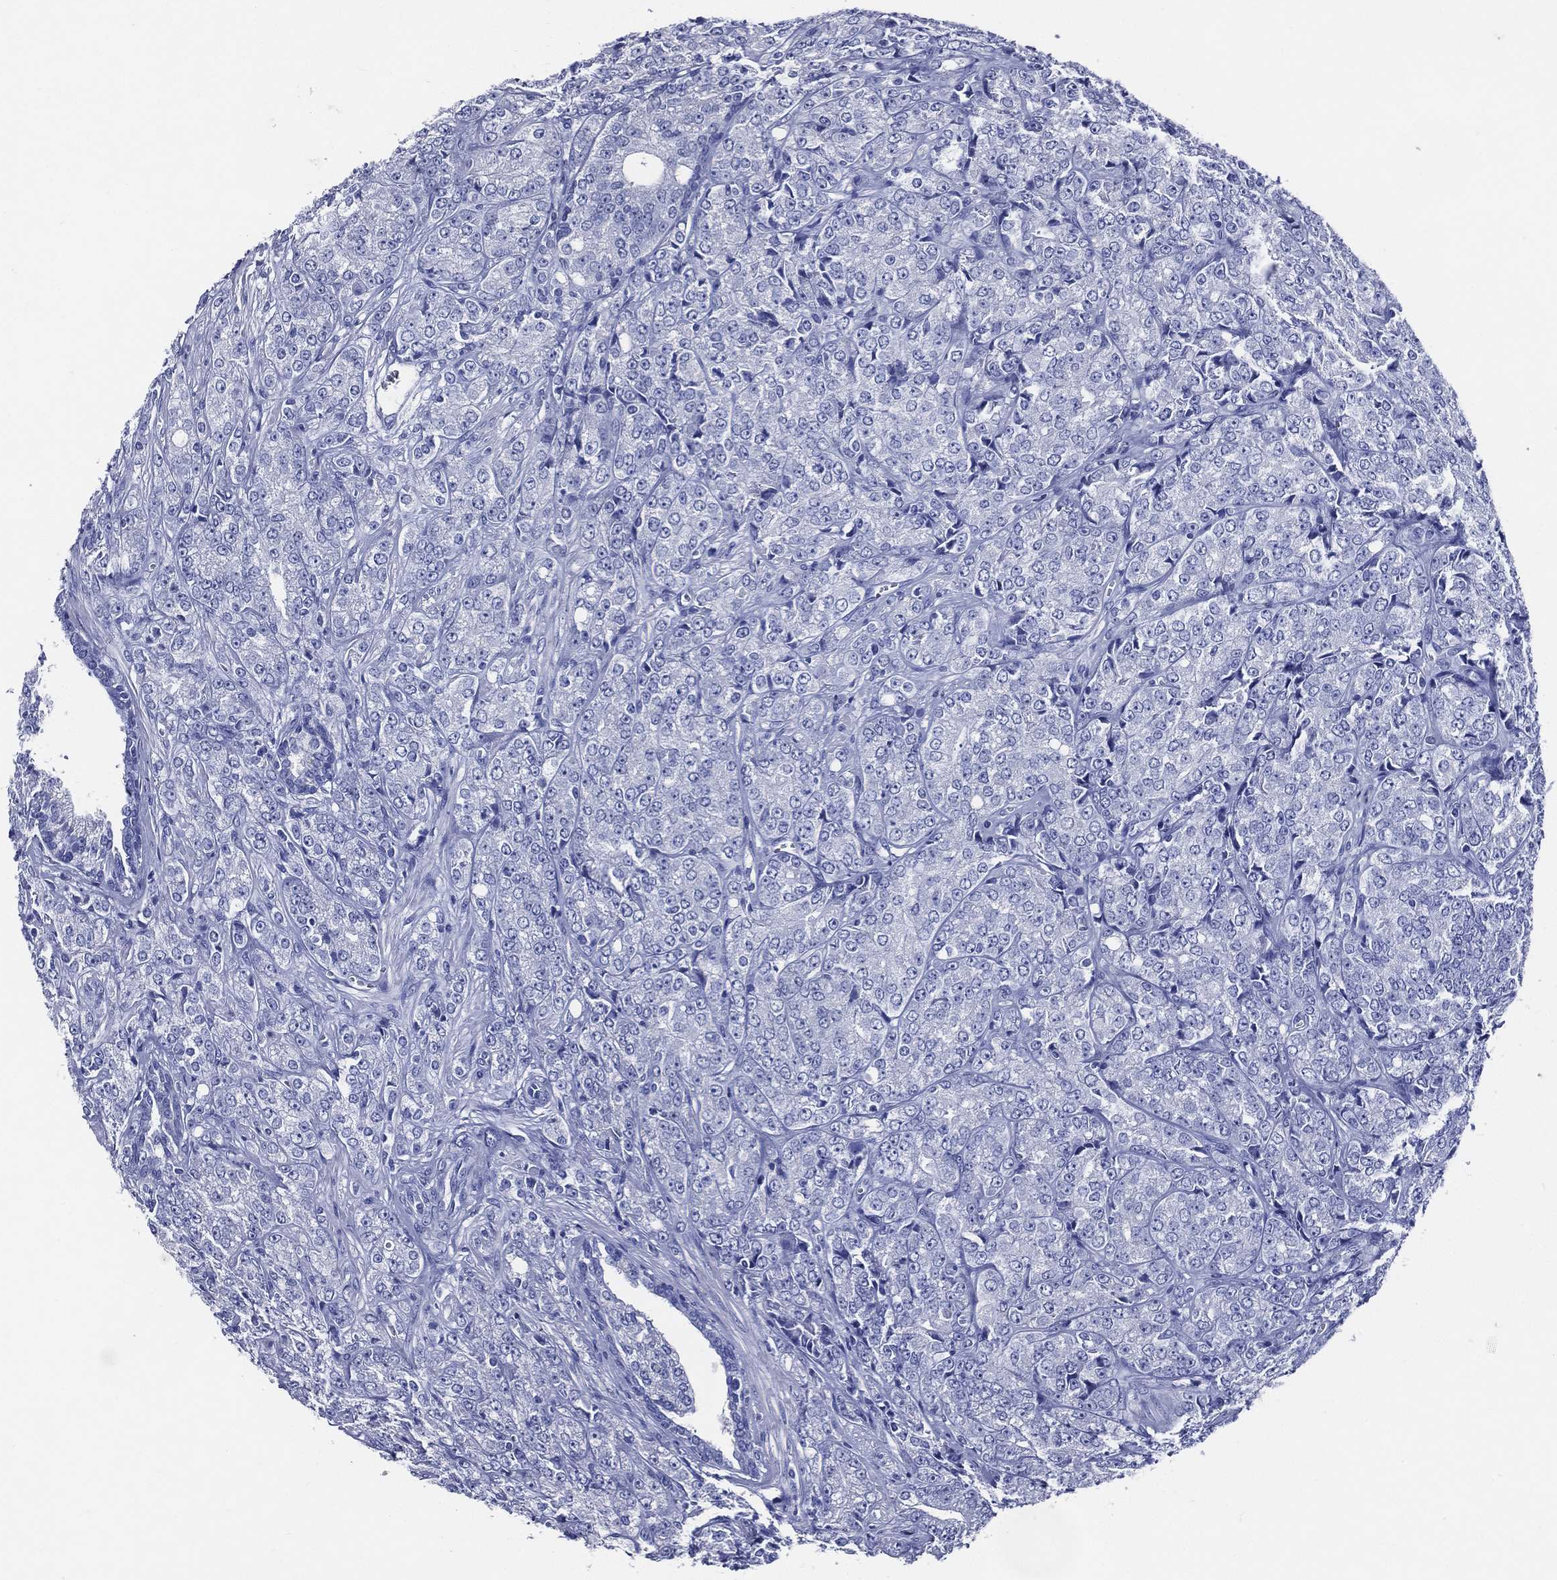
{"staining": {"intensity": "negative", "quantity": "none", "location": "none"}, "tissue": "prostate cancer", "cell_type": "Tumor cells", "image_type": "cancer", "snomed": [{"axis": "morphology", "description": "Adenocarcinoma, NOS"}, {"axis": "topography", "description": "Prostate and seminal vesicle, NOS"}, {"axis": "topography", "description": "Prostate"}], "caption": "Human prostate cancer stained for a protein using immunohistochemistry displays no staining in tumor cells.", "gene": "ACE2", "patient": {"sex": "male", "age": 68}}